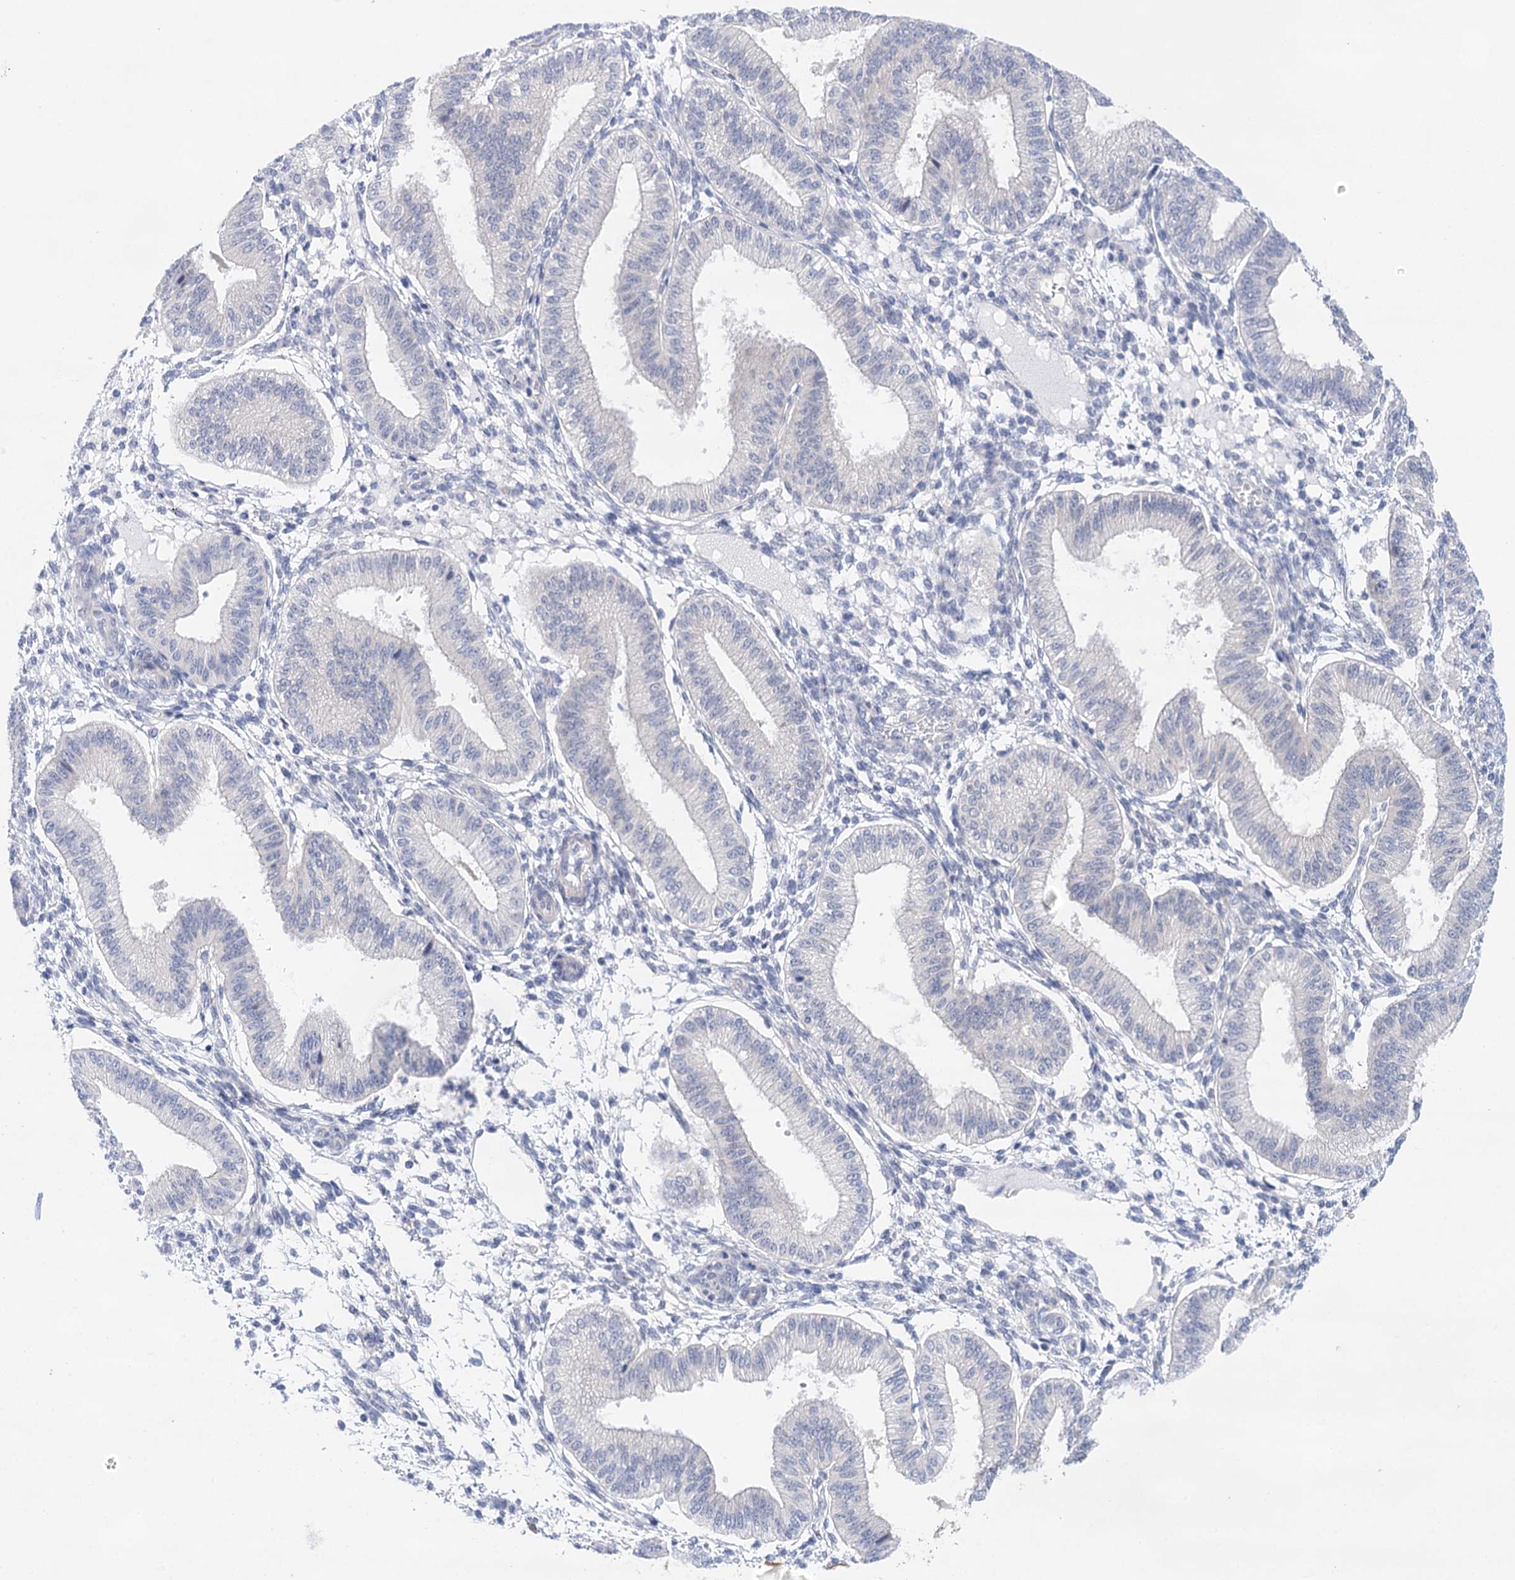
{"staining": {"intensity": "negative", "quantity": "none", "location": "none"}, "tissue": "endometrium", "cell_type": "Cells in endometrial stroma", "image_type": "normal", "snomed": [{"axis": "morphology", "description": "Normal tissue, NOS"}, {"axis": "topography", "description": "Endometrium"}], "caption": "This is an immunohistochemistry photomicrograph of unremarkable human endometrium. There is no expression in cells in endometrial stroma.", "gene": "LALBA", "patient": {"sex": "female", "age": 39}}